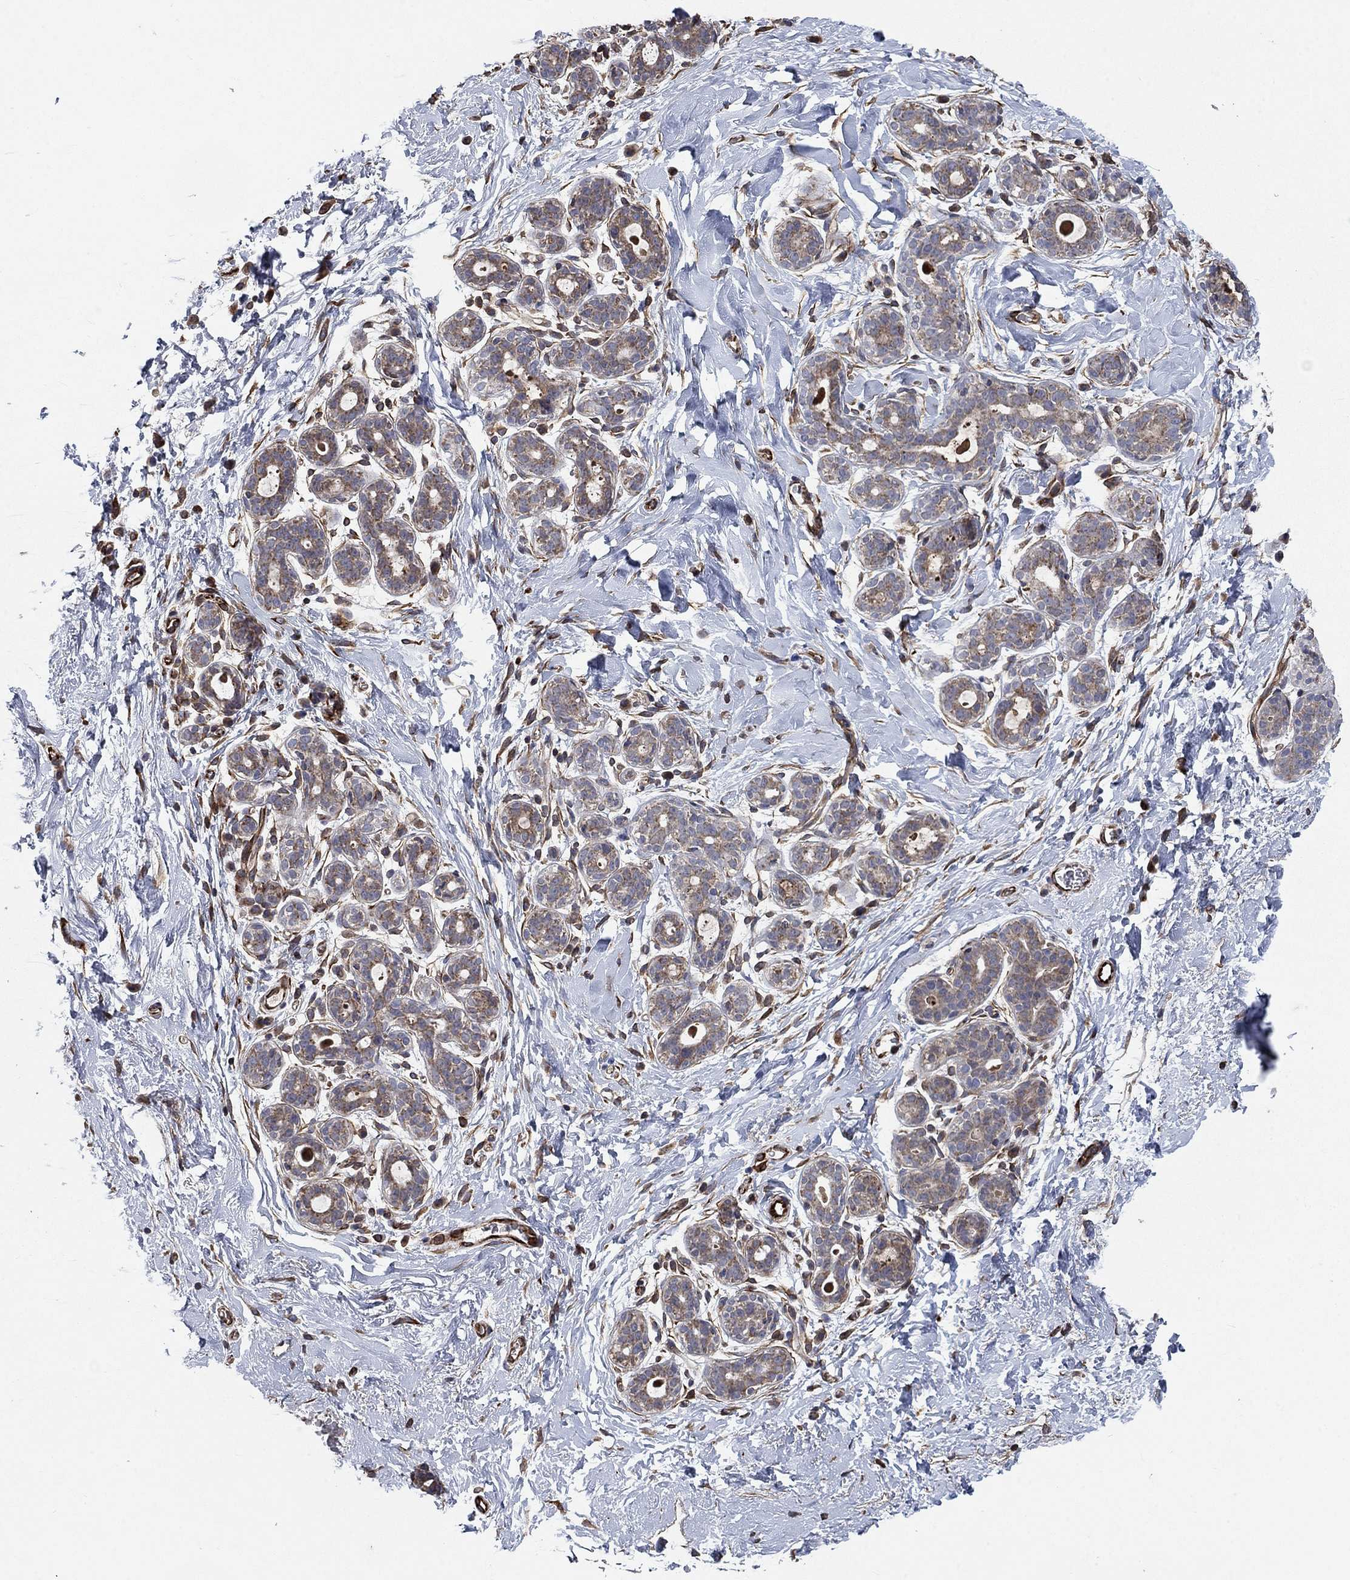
{"staining": {"intensity": "negative", "quantity": "none", "location": "none"}, "tissue": "breast", "cell_type": "Adipocytes", "image_type": "normal", "snomed": [{"axis": "morphology", "description": "Normal tissue, NOS"}, {"axis": "topography", "description": "Breast"}], "caption": "Immunohistochemistry image of unremarkable human breast stained for a protein (brown), which exhibits no positivity in adipocytes.", "gene": "NDUFC1", "patient": {"sex": "female", "age": 43}}